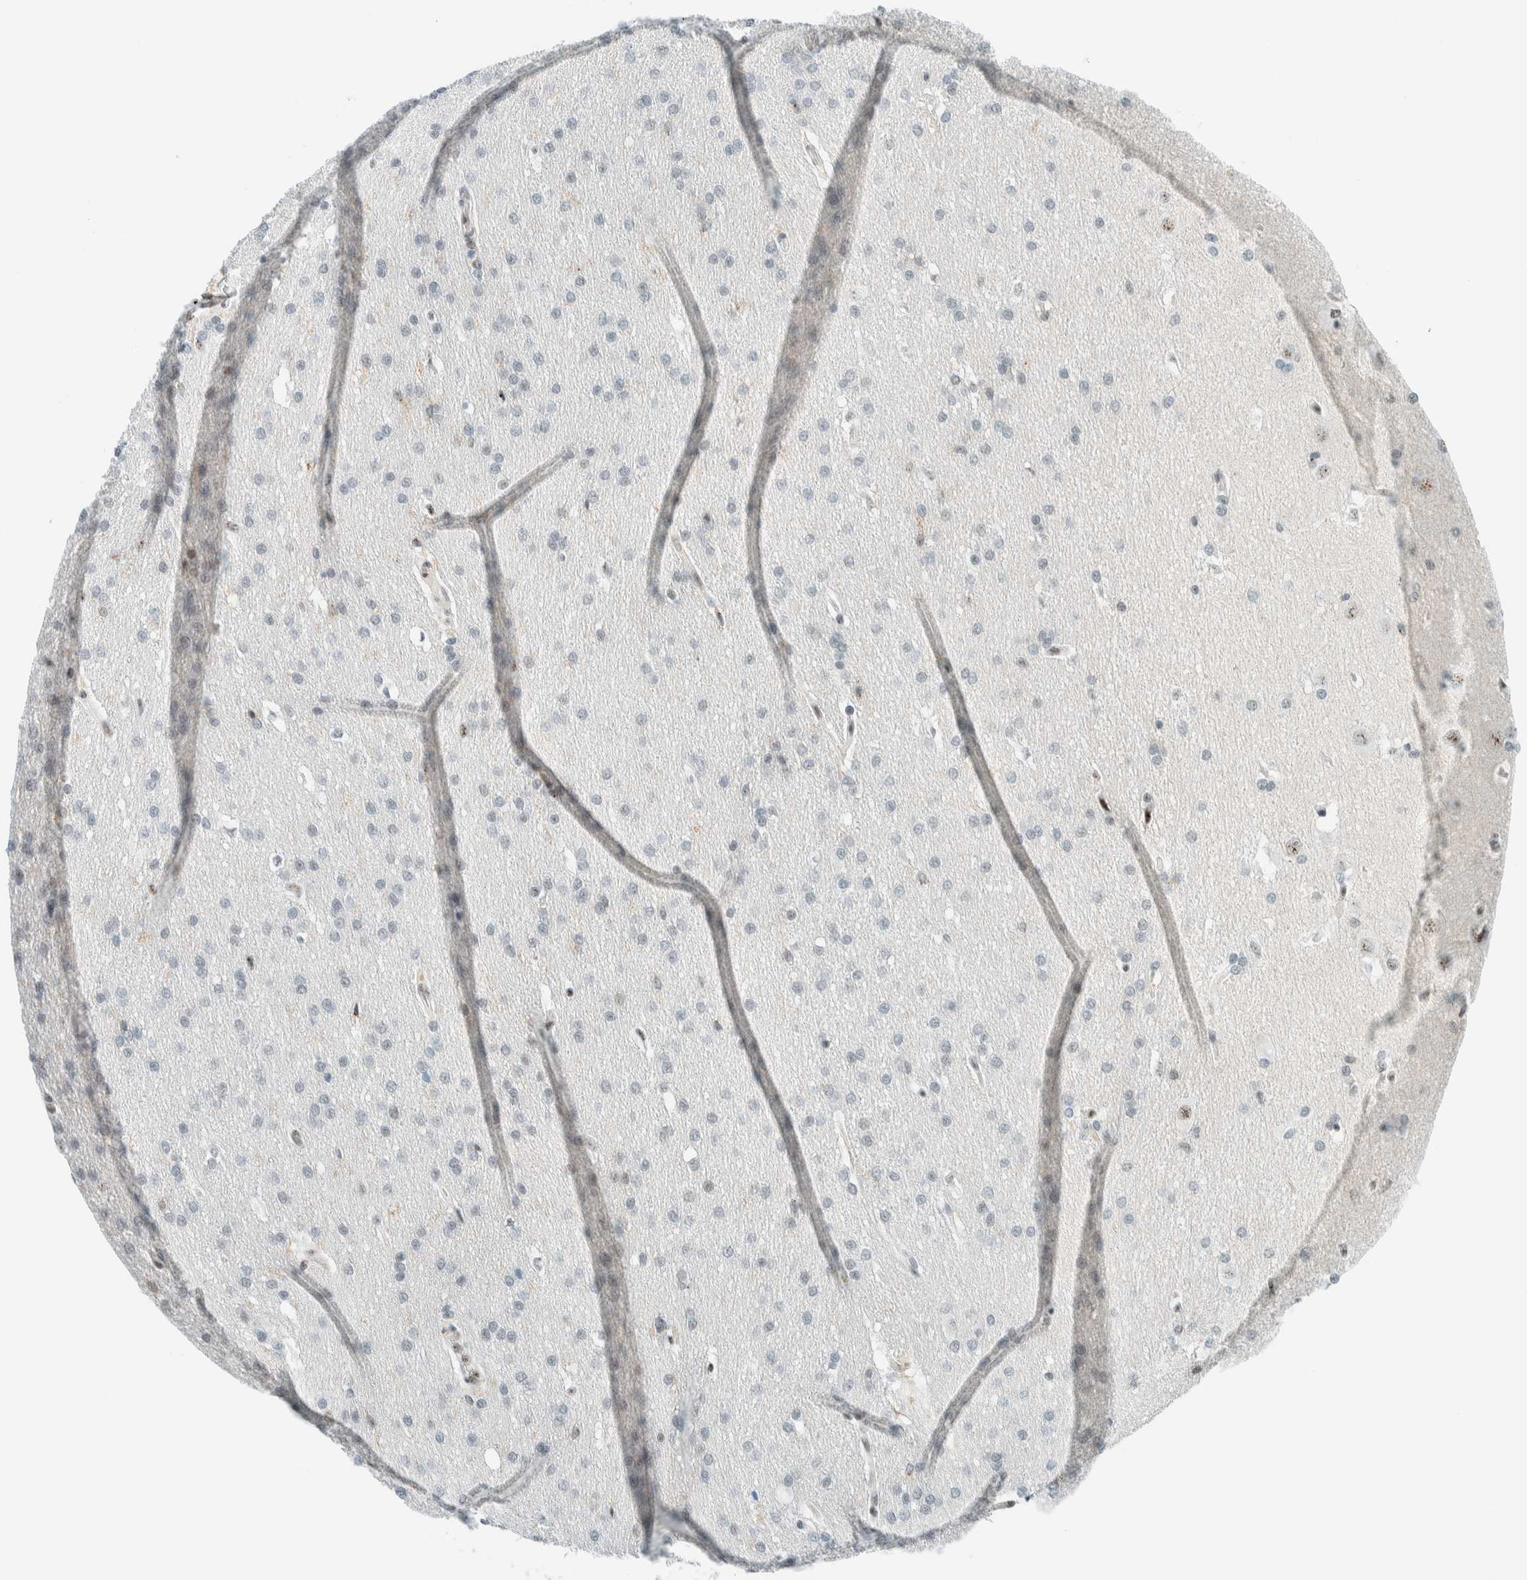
{"staining": {"intensity": "negative", "quantity": "none", "location": "none"}, "tissue": "glioma", "cell_type": "Tumor cells", "image_type": "cancer", "snomed": [{"axis": "morphology", "description": "Glioma, malignant, Low grade"}, {"axis": "topography", "description": "Brain"}], "caption": "A micrograph of human glioma is negative for staining in tumor cells.", "gene": "CYSRT1", "patient": {"sex": "female", "age": 37}}